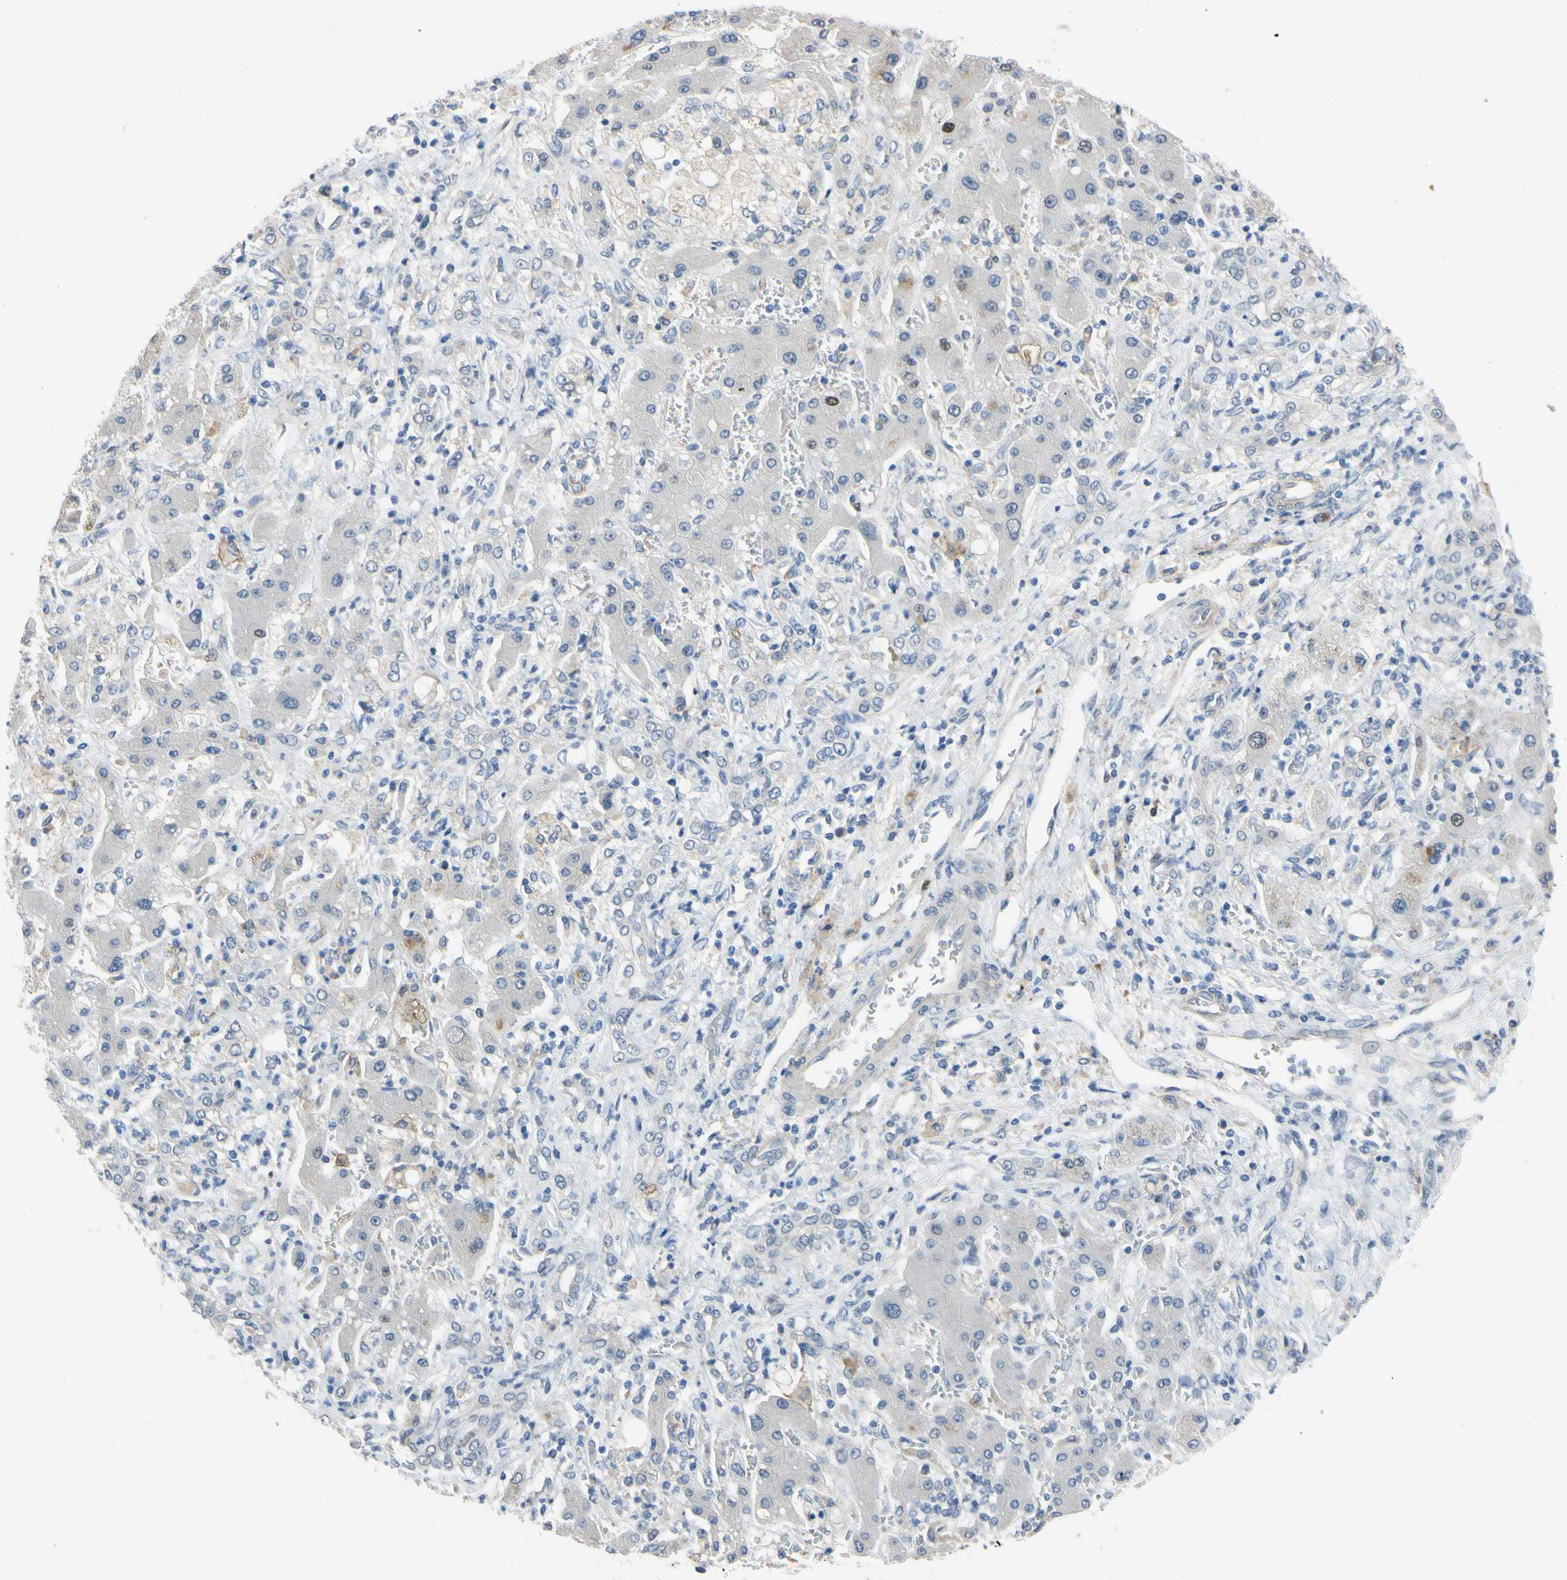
{"staining": {"intensity": "negative", "quantity": "none", "location": "none"}, "tissue": "liver cancer", "cell_type": "Tumor cells", "image_type": "cancer", "snomed": [{"axis": "morphology", "description": "Cholangiocarcinoma"}, {"axis": "topography", "description": "Liver"}], "caption": "Immunohistochemical staining of liver cholangiocarcinoma reveals no significant expression in tumor cells.", "gene": "LHX9", "patient": {"sex": "male", "age": 50}}